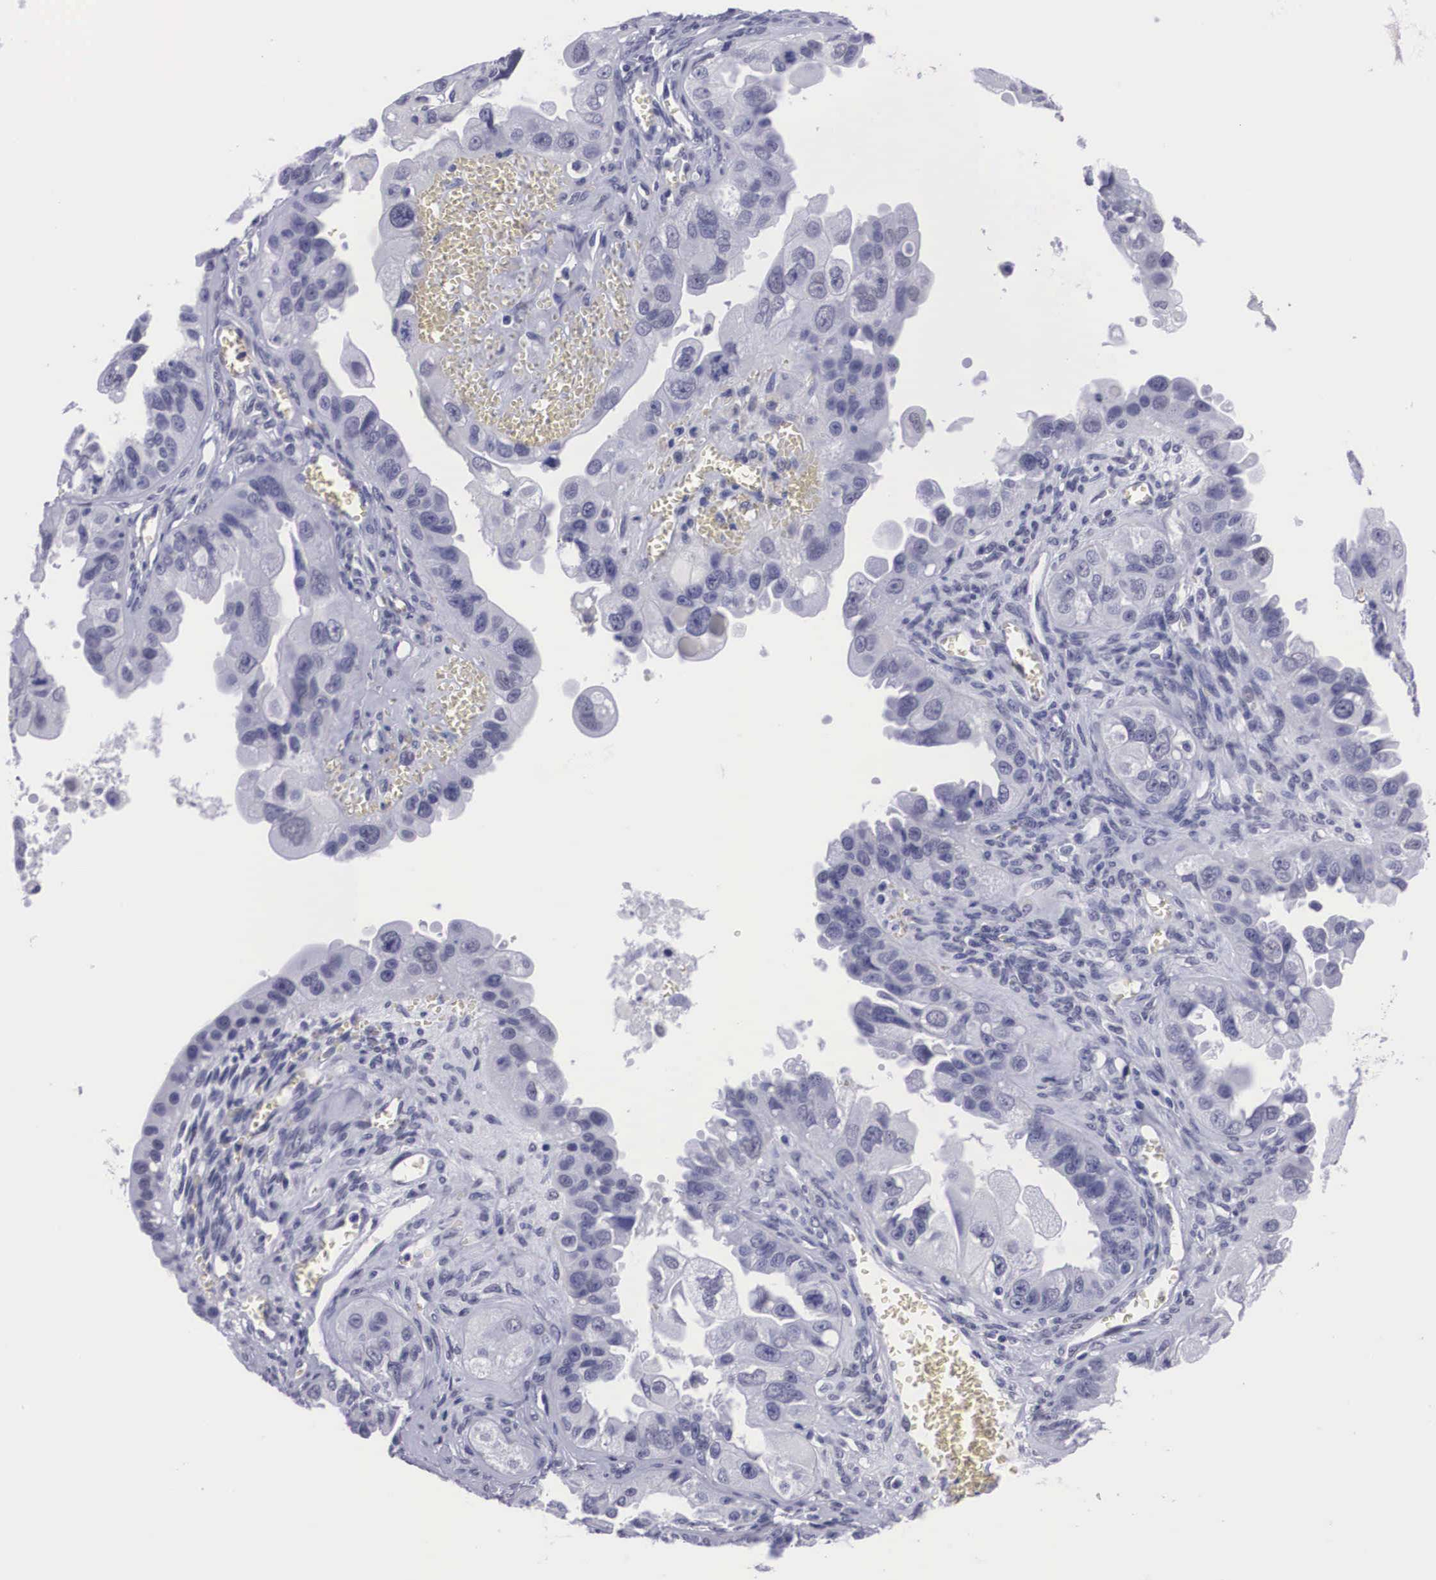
{"staining": {"intensity": "negative", "quantity": "none", "location": "none"}, "tissue": "ovarian cancer", "cell_type": "Tumor cells", "image_type": "cancer", "snomed": [{"axis": "morphology", "description": "Carcinoma, endometroid"}, {"axis": "topography", "description": "Ovary"}], "caption": "Micrograph shows no significant protein expression in tumor cells of endometroid carcinoma (ovarian).", "gene": "C22orf31", "patient": {"sex": "female", "age": 85}}